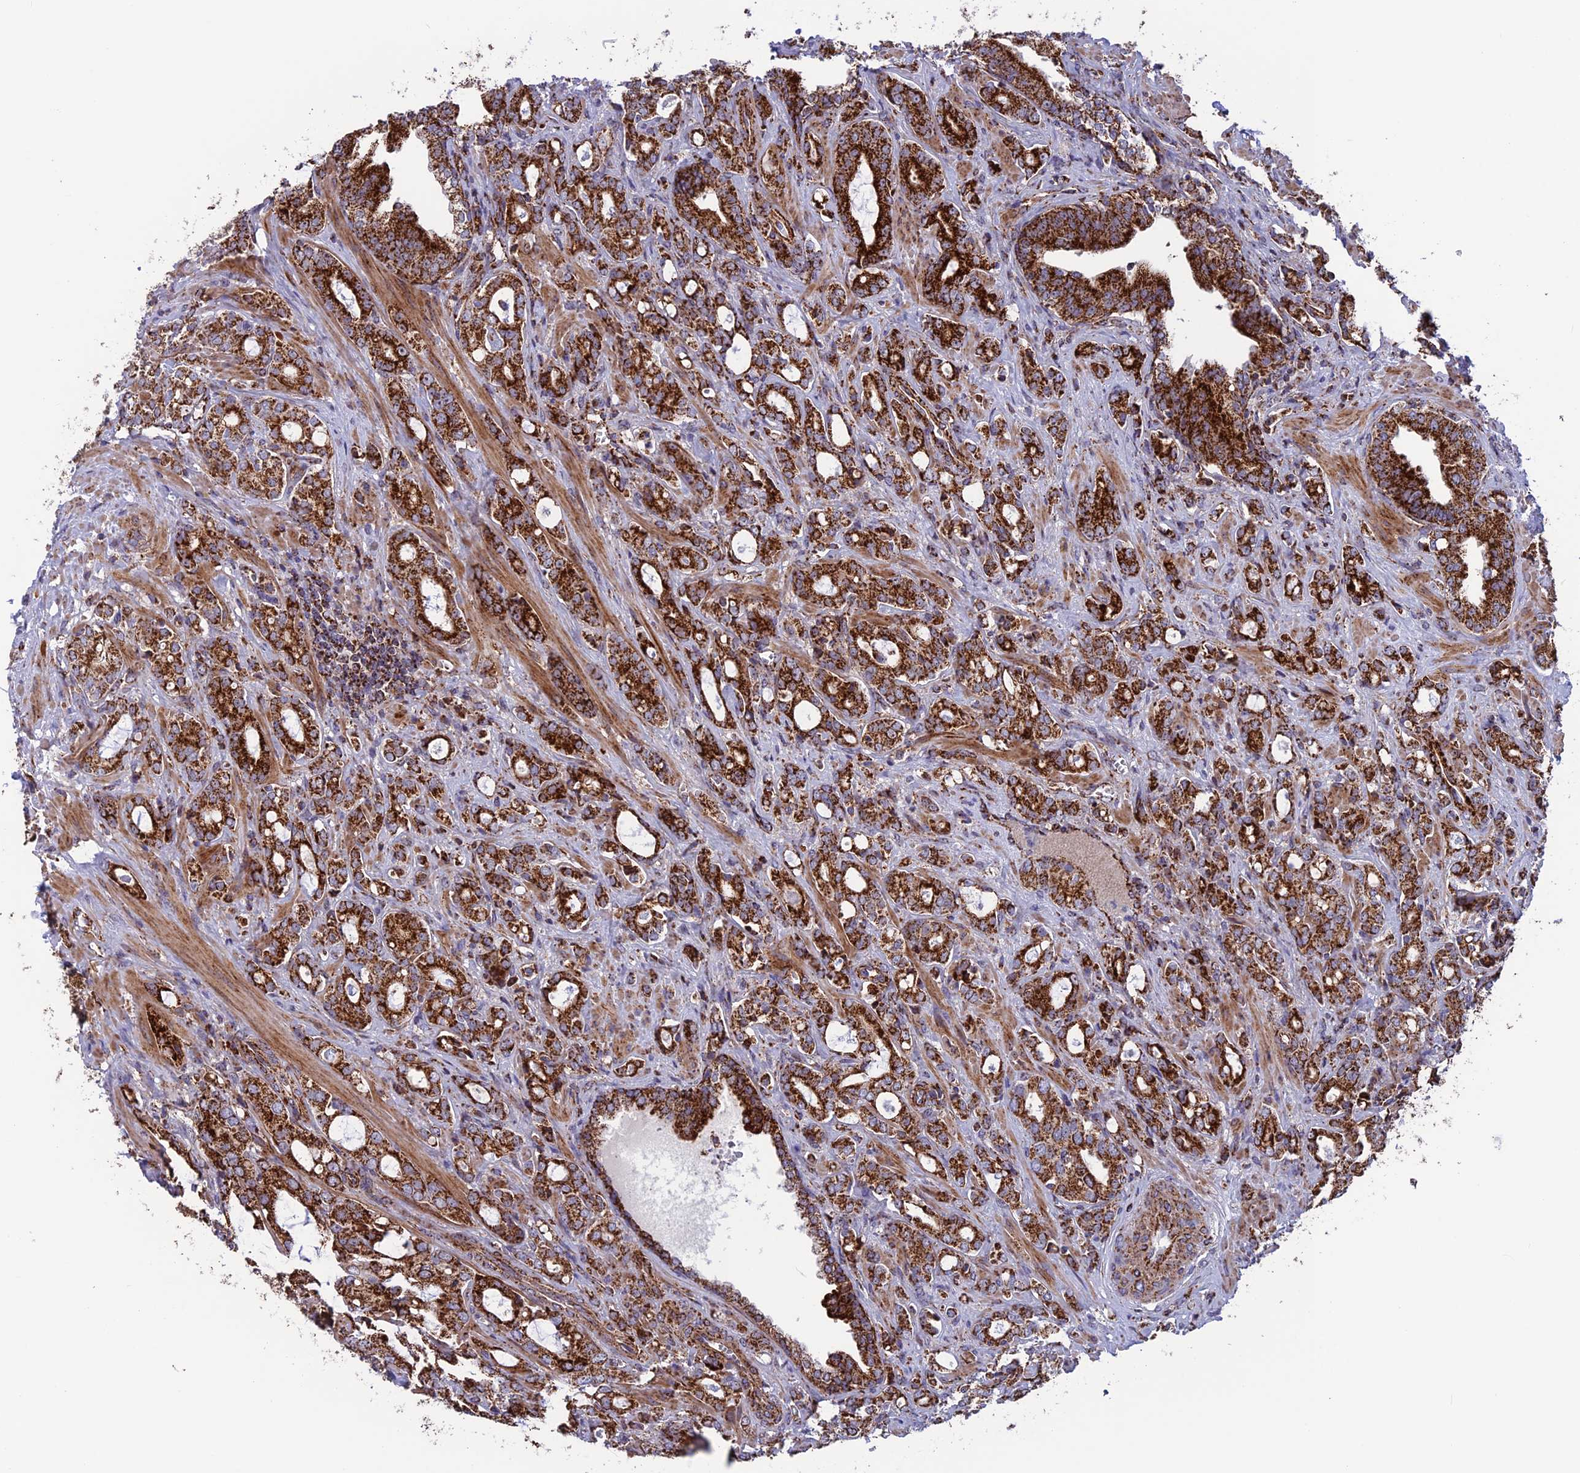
{"staining": {"intensity": "strong", "quantity": ">75%", "location": "cytoplasmic/membranous"}, "tissue": "prostate cancer", "cell_type": "Tumor cells", "image_type": "cancer", "snomed": [{"axis": "morphology", "description": "Adenocarcinoma, High grade"}, {"axis": "topography", "description": "Prostate"}], "caption": "This micrograph demonstrates IHC staining of human prostate cancer, with high strong cytoplasmic/membranous positivity in approximately >75% of tumor cells.", "gene": "MRPS18B", "patient": {"sex": "male", "age": 72}}